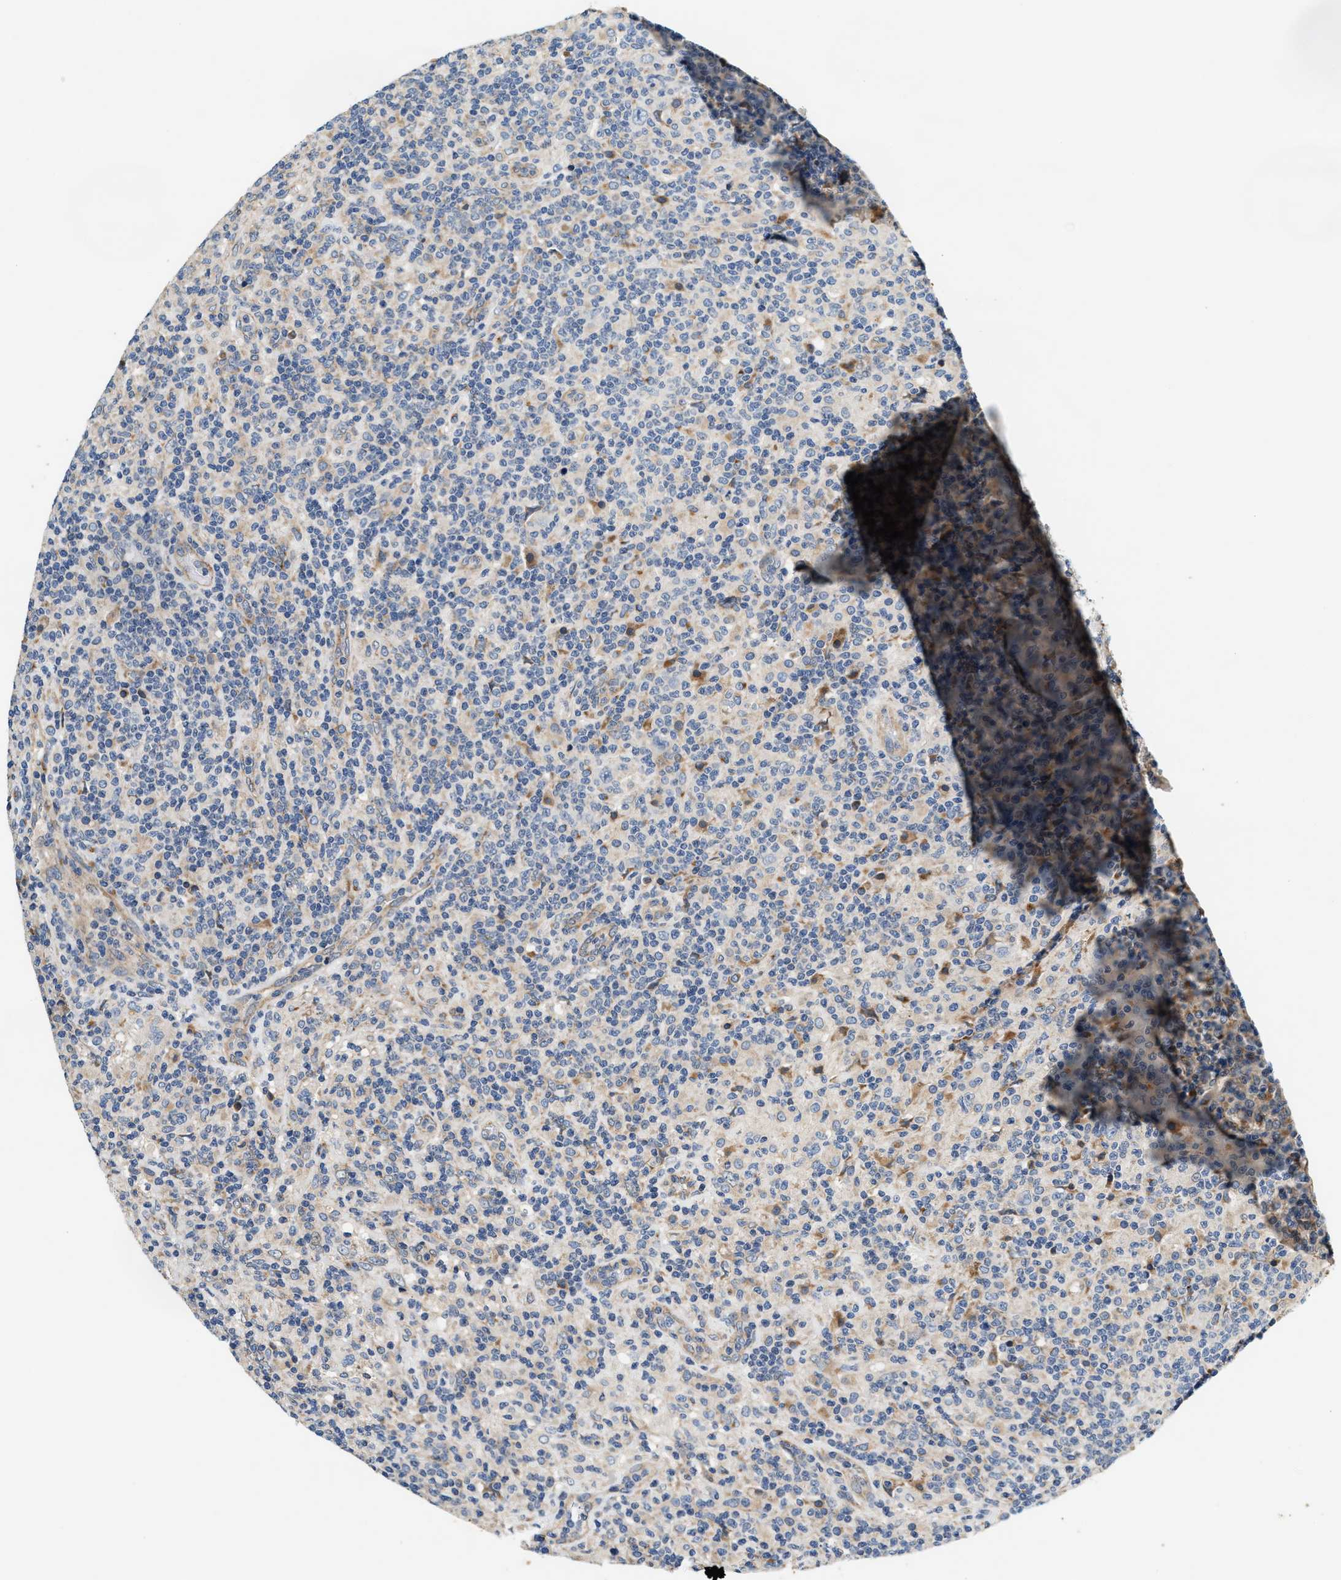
{"staining": {"intensity": "negative", "quantity": "none", "location": "none"}, "tissue": "lymphoma", "cell_type": "Tumor cells", "image_type": "cancer", "snomed": [{"axis": "morphology", "description": "Hodgkin's disease, NOS"}, {"axis": "topography", "description": "Lymph node"}], "caption": "Immunohistochemistry photomicrograph of neoplastic tissue: lymphoma stained with DAB displays no significant protein expression in tumor cells.", "gene": "DUSP10", "patient": {"sex": "male", "age": 70}}